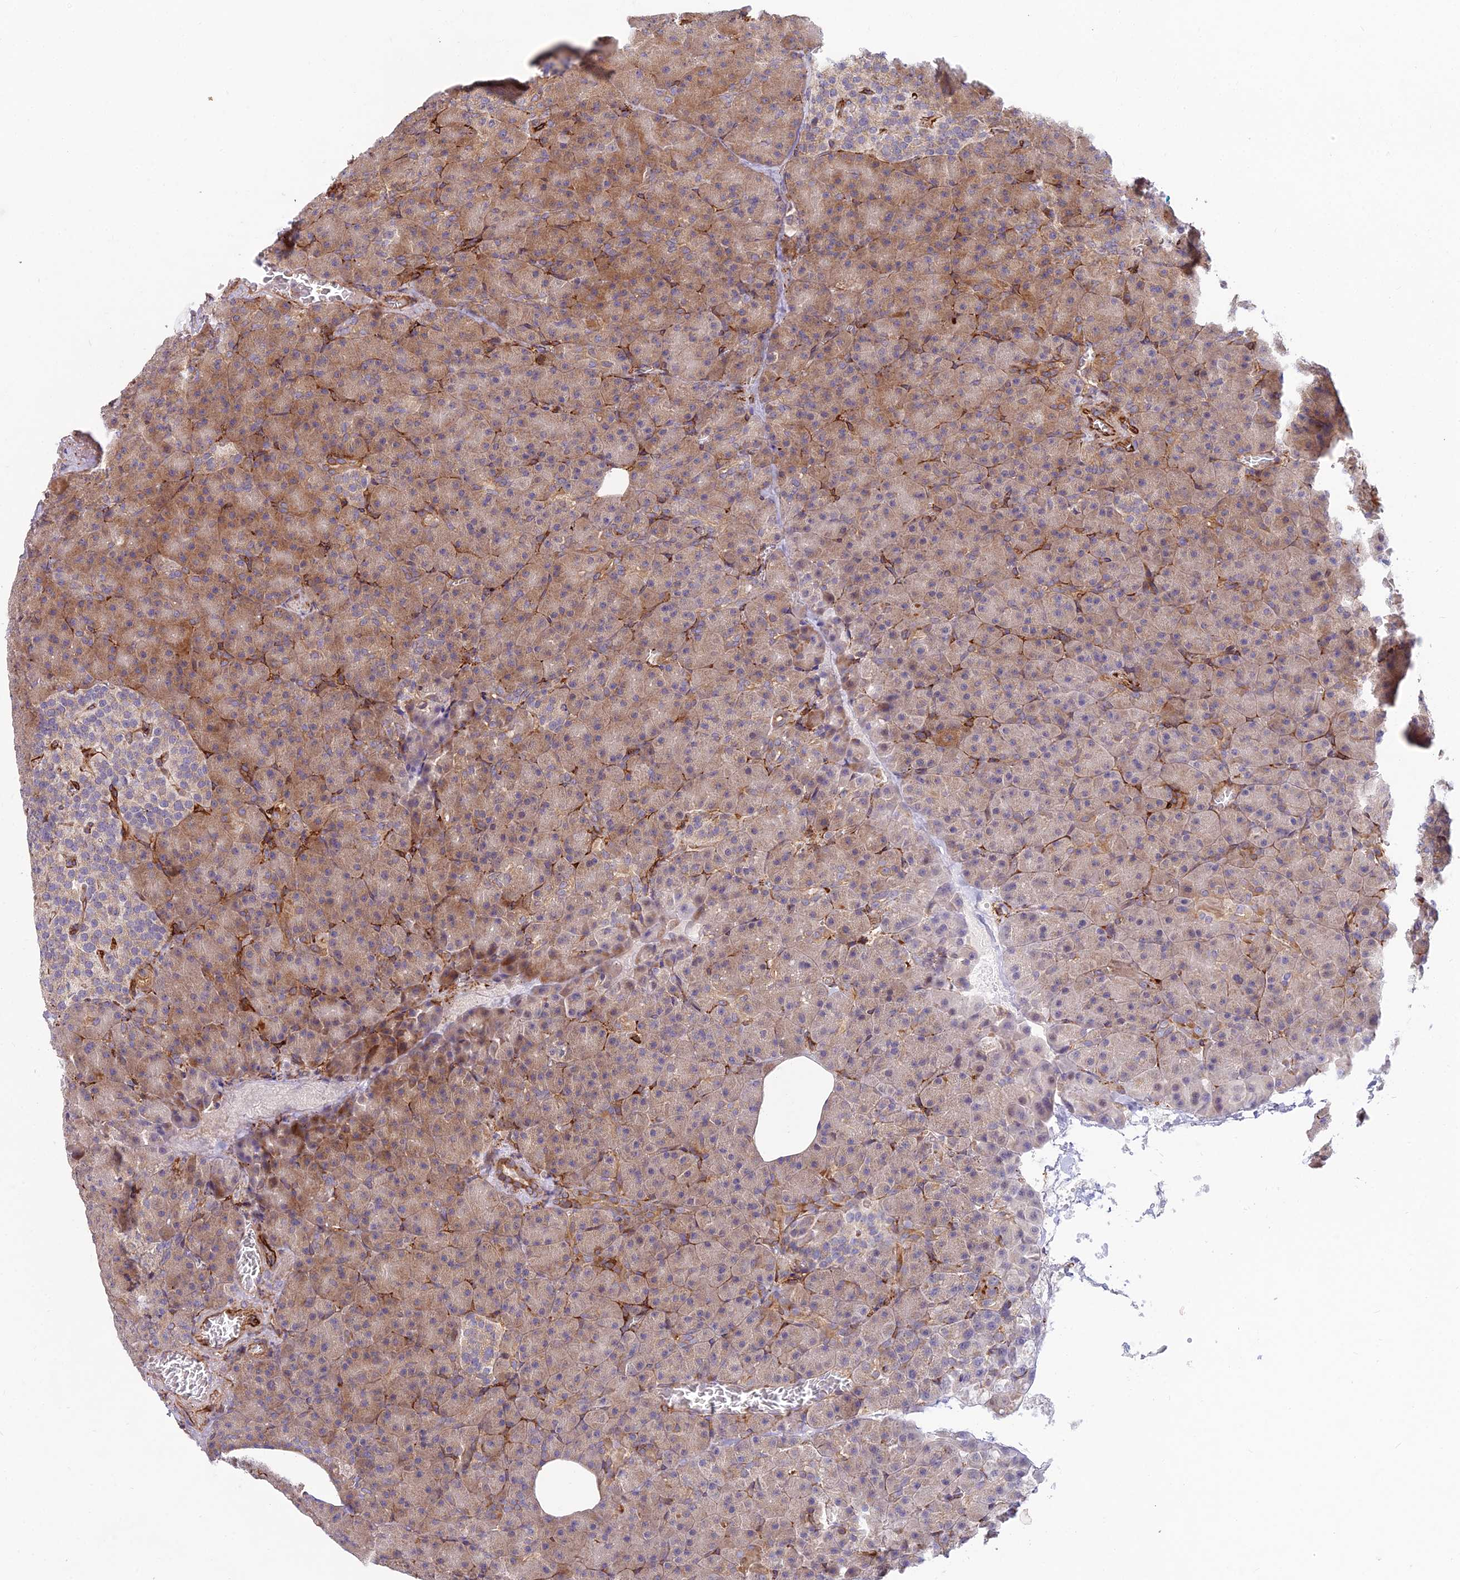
{"staining": {"intensity": "moderate", "quantity": "25%-75%", "location": "cytoplasmic/membranous"}, "tissue": "pancreas", "cell_type": "Exocrine glandular cells", "image_type": "normal", "snomed": [{"axis": "morphology", "description": "Normal tissue, NOS"}, {"axis": "topography", "description": "Pancreas"}], "caption": "Protein staining of benign pancreas displays moderate cytoplasmic/membranous expression in approximately 25%-75% of exocrine glandular cells.", "gene": "NDUFAF7", "patient": {"sex": "female", "age": 74}}